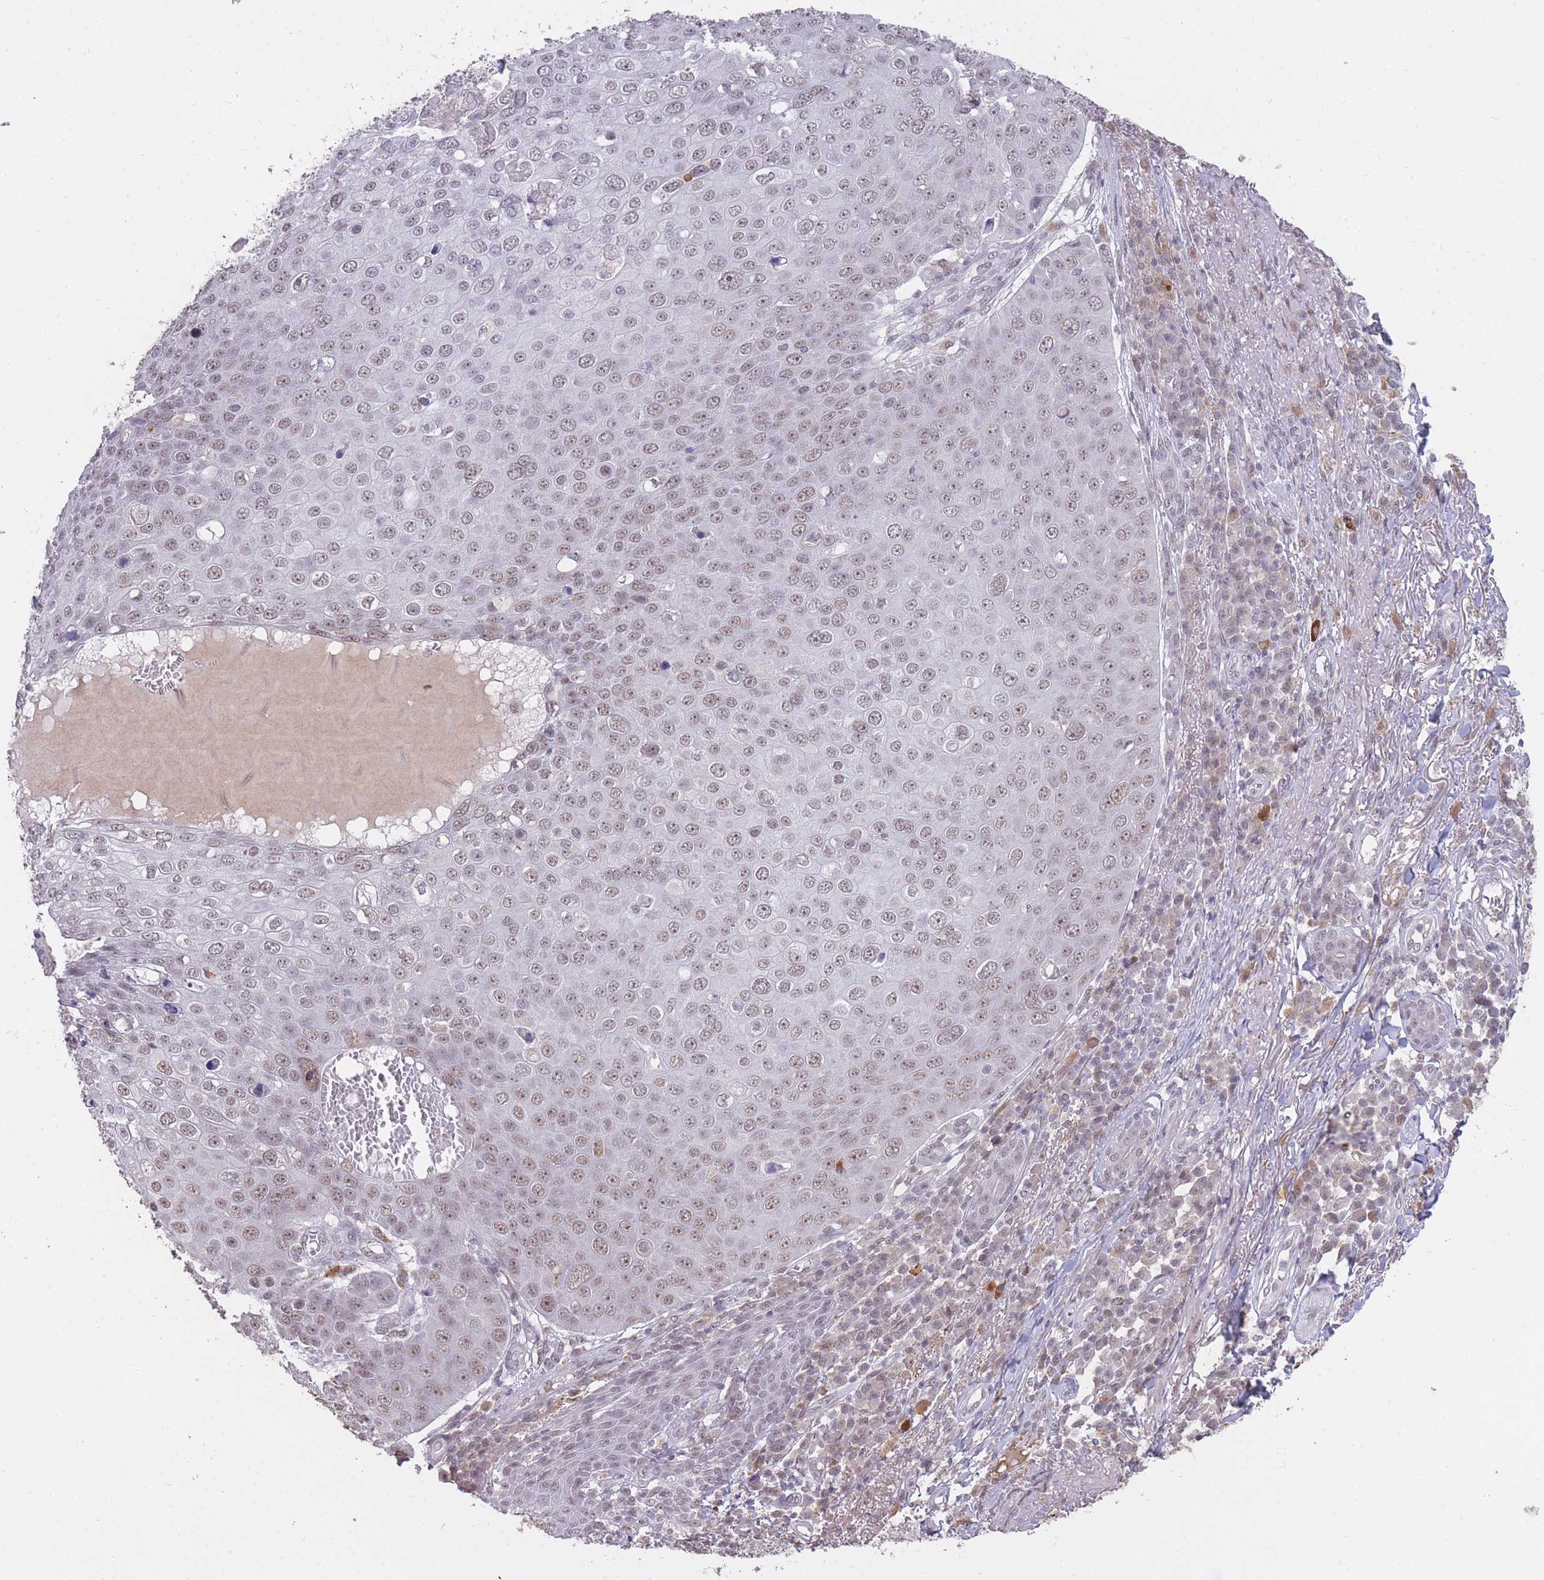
{"staining": {"intensity": "weak", "quantity": ">75%", "location": "nuclear"}, "tissue": "skin cancer", "cell_type": "Tumor cells", "image_type": "cancer", "snomed": [{"axis": "morphology", "description": "Squamous cell carcinoma, NOS"}, {"axis": "topography", "description": "Skin"}], "caption": "Protein staining reveals weak nuclear expression in about >75% of tumor cells in skin cancer.", "gene": "HNRNPUL1", "patient": {"sex": "male", "age": 71}}